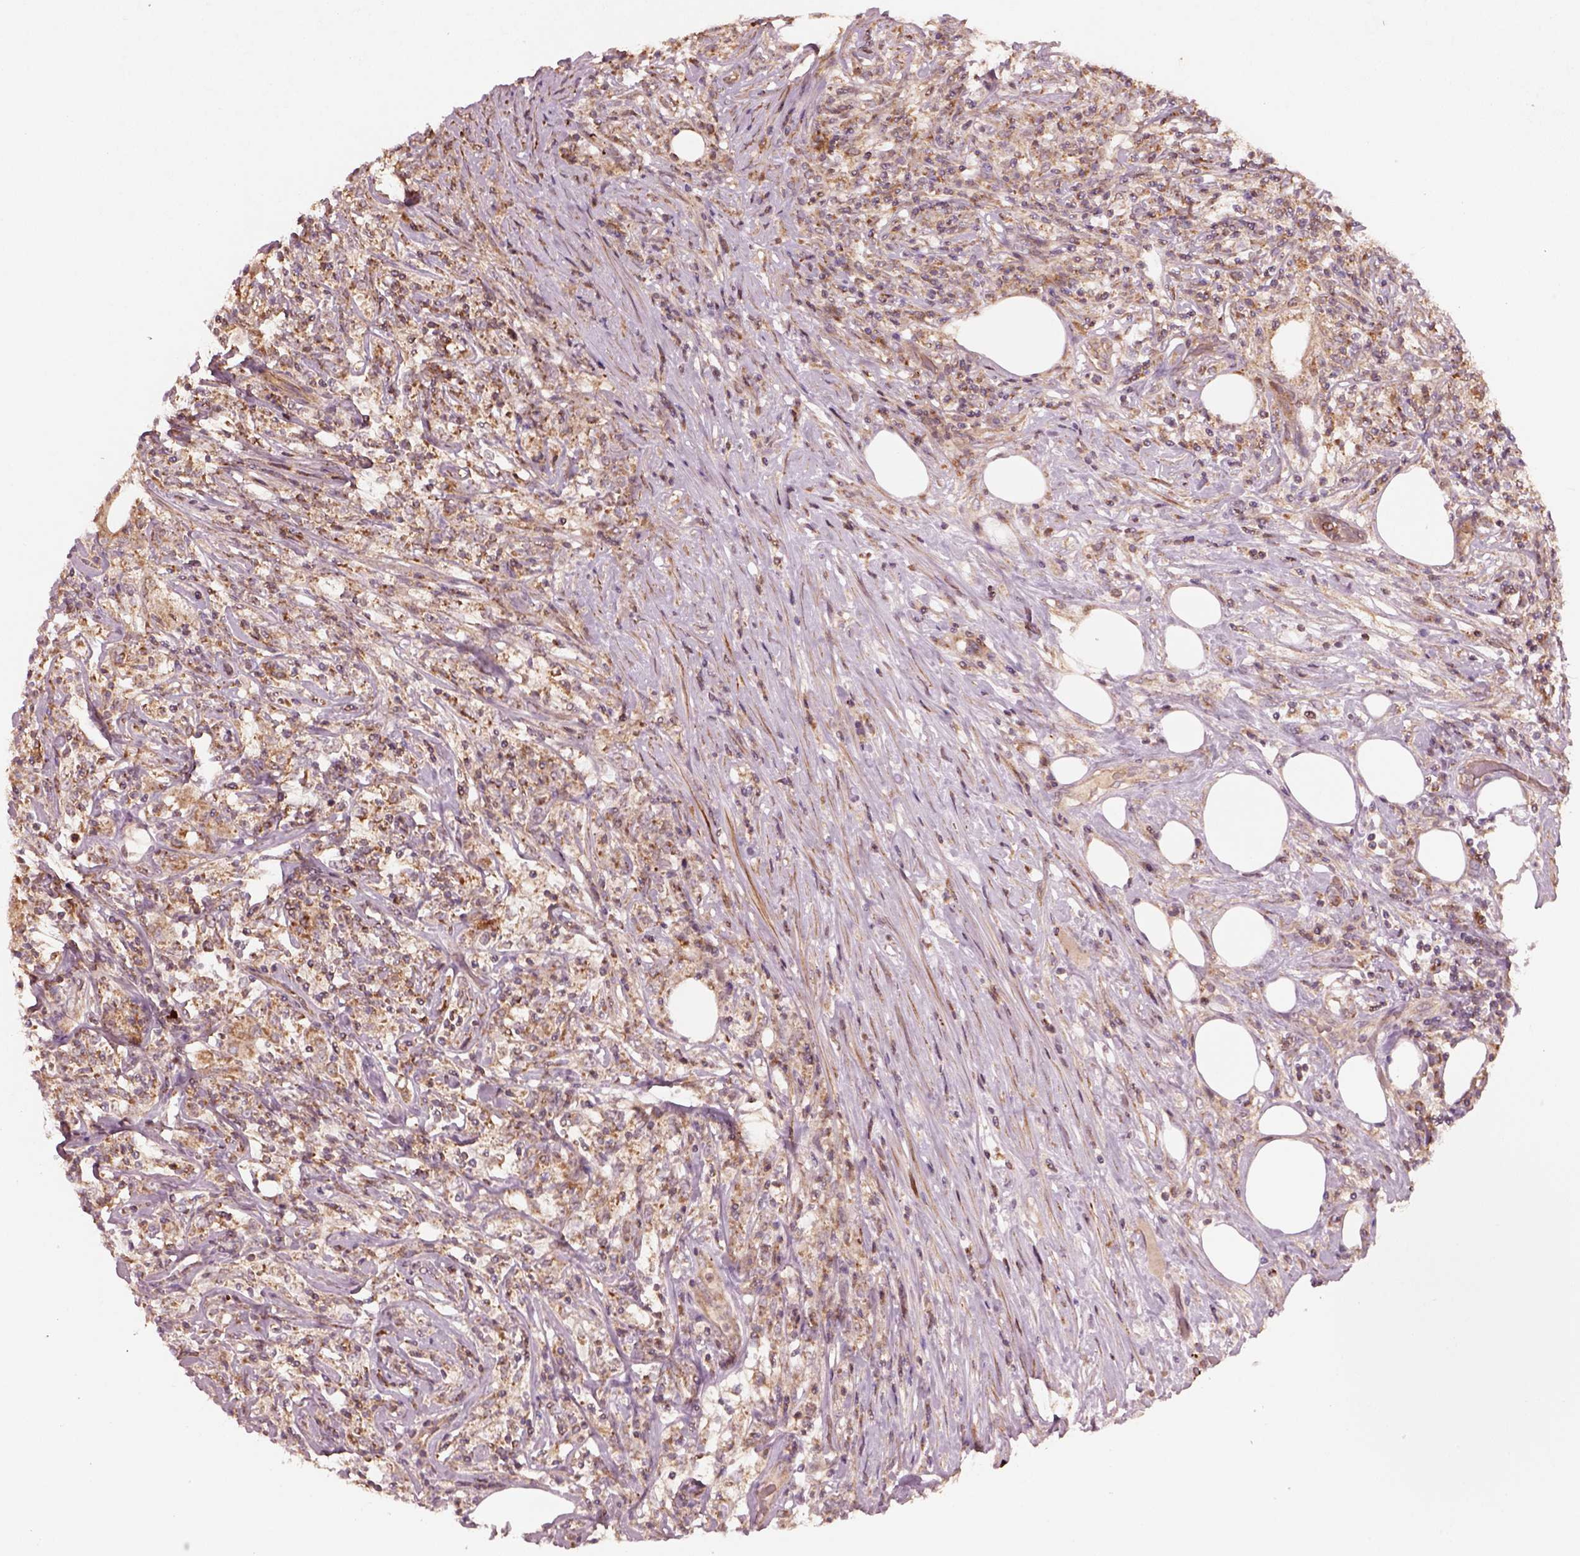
{"staining": {"intensity": "moderate", "quantity": ">75%", "location": "cytoplasmic/membranous"}, "tissue": "lymphoma", "cell_type": "Tumor cells", "image_type": "cancer", "snomed": [{"axis": "morphology", "description": "Malignant lymphoma, non-Hodgkin's type, High grade"}, {"axis": "topography", "description": "Lymph node"}], "caption": "High-power microscopy captured an immunohistochemistry photomicrograph of malignant lymphoma, non-Hodgkin's type (high-grade), revealing moderate cytoplasmic/membranous staining in about >75% of tumor cells.", "gene": "SLC25A5", "patient": {"sex": "female", "age": 84}}